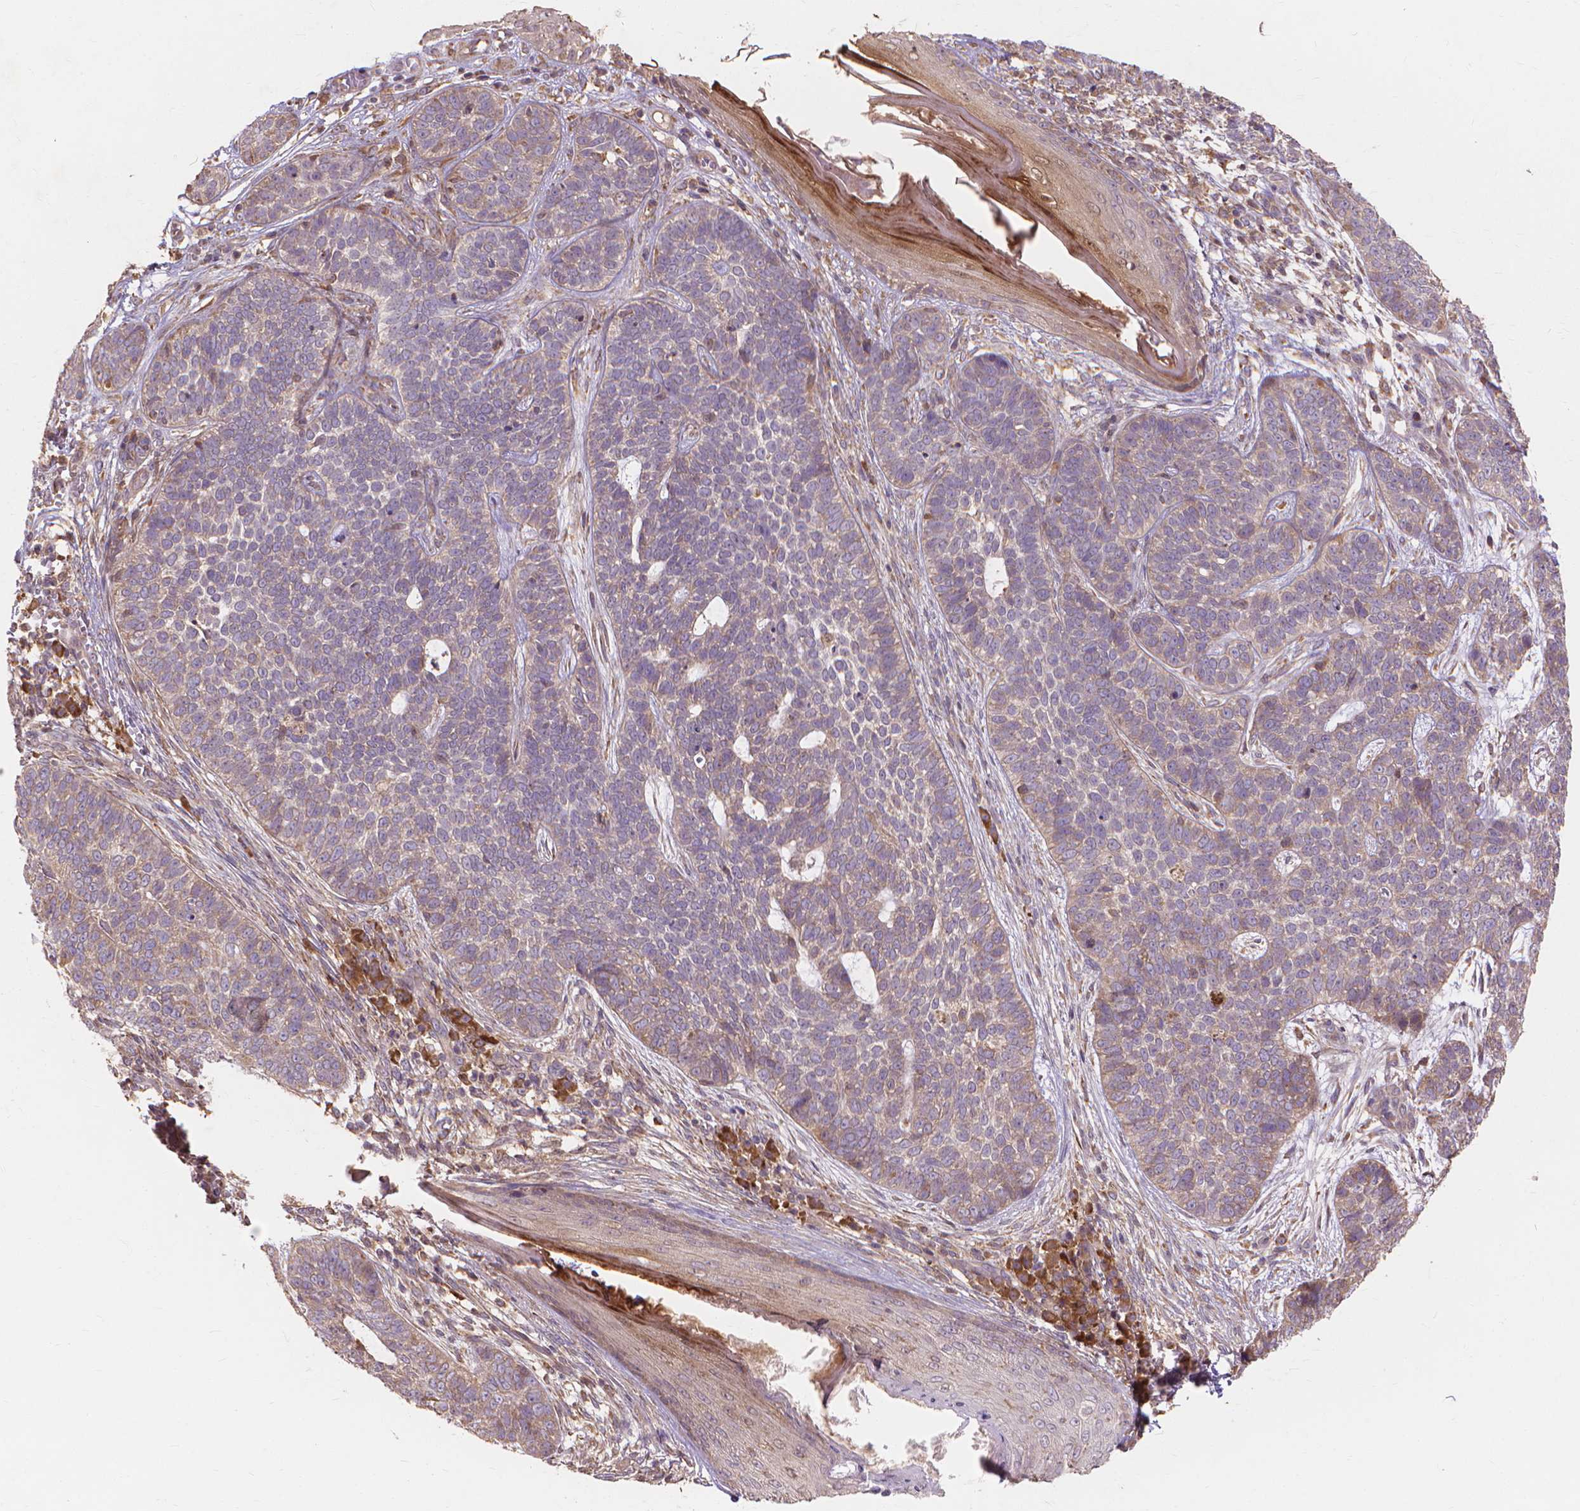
{"staining": {"intensity": "weak", "quantity": ">75%", "location": "cytoplasmic/membranous"}, "tissue": "skin cancer", "cell_type": "Tumor cells", "image_type": "cancer", "snomed": [{"axis": "morphology", "description": "Basal cell carcinoma"}, {"axis": "topography", "description": "Skin"}], "caption": "Skin cancer stained with a protein marker exhibits weak staining in tumor cells.", "gene": "TAB2", "patient": {"sex": "female", "age": 69}}